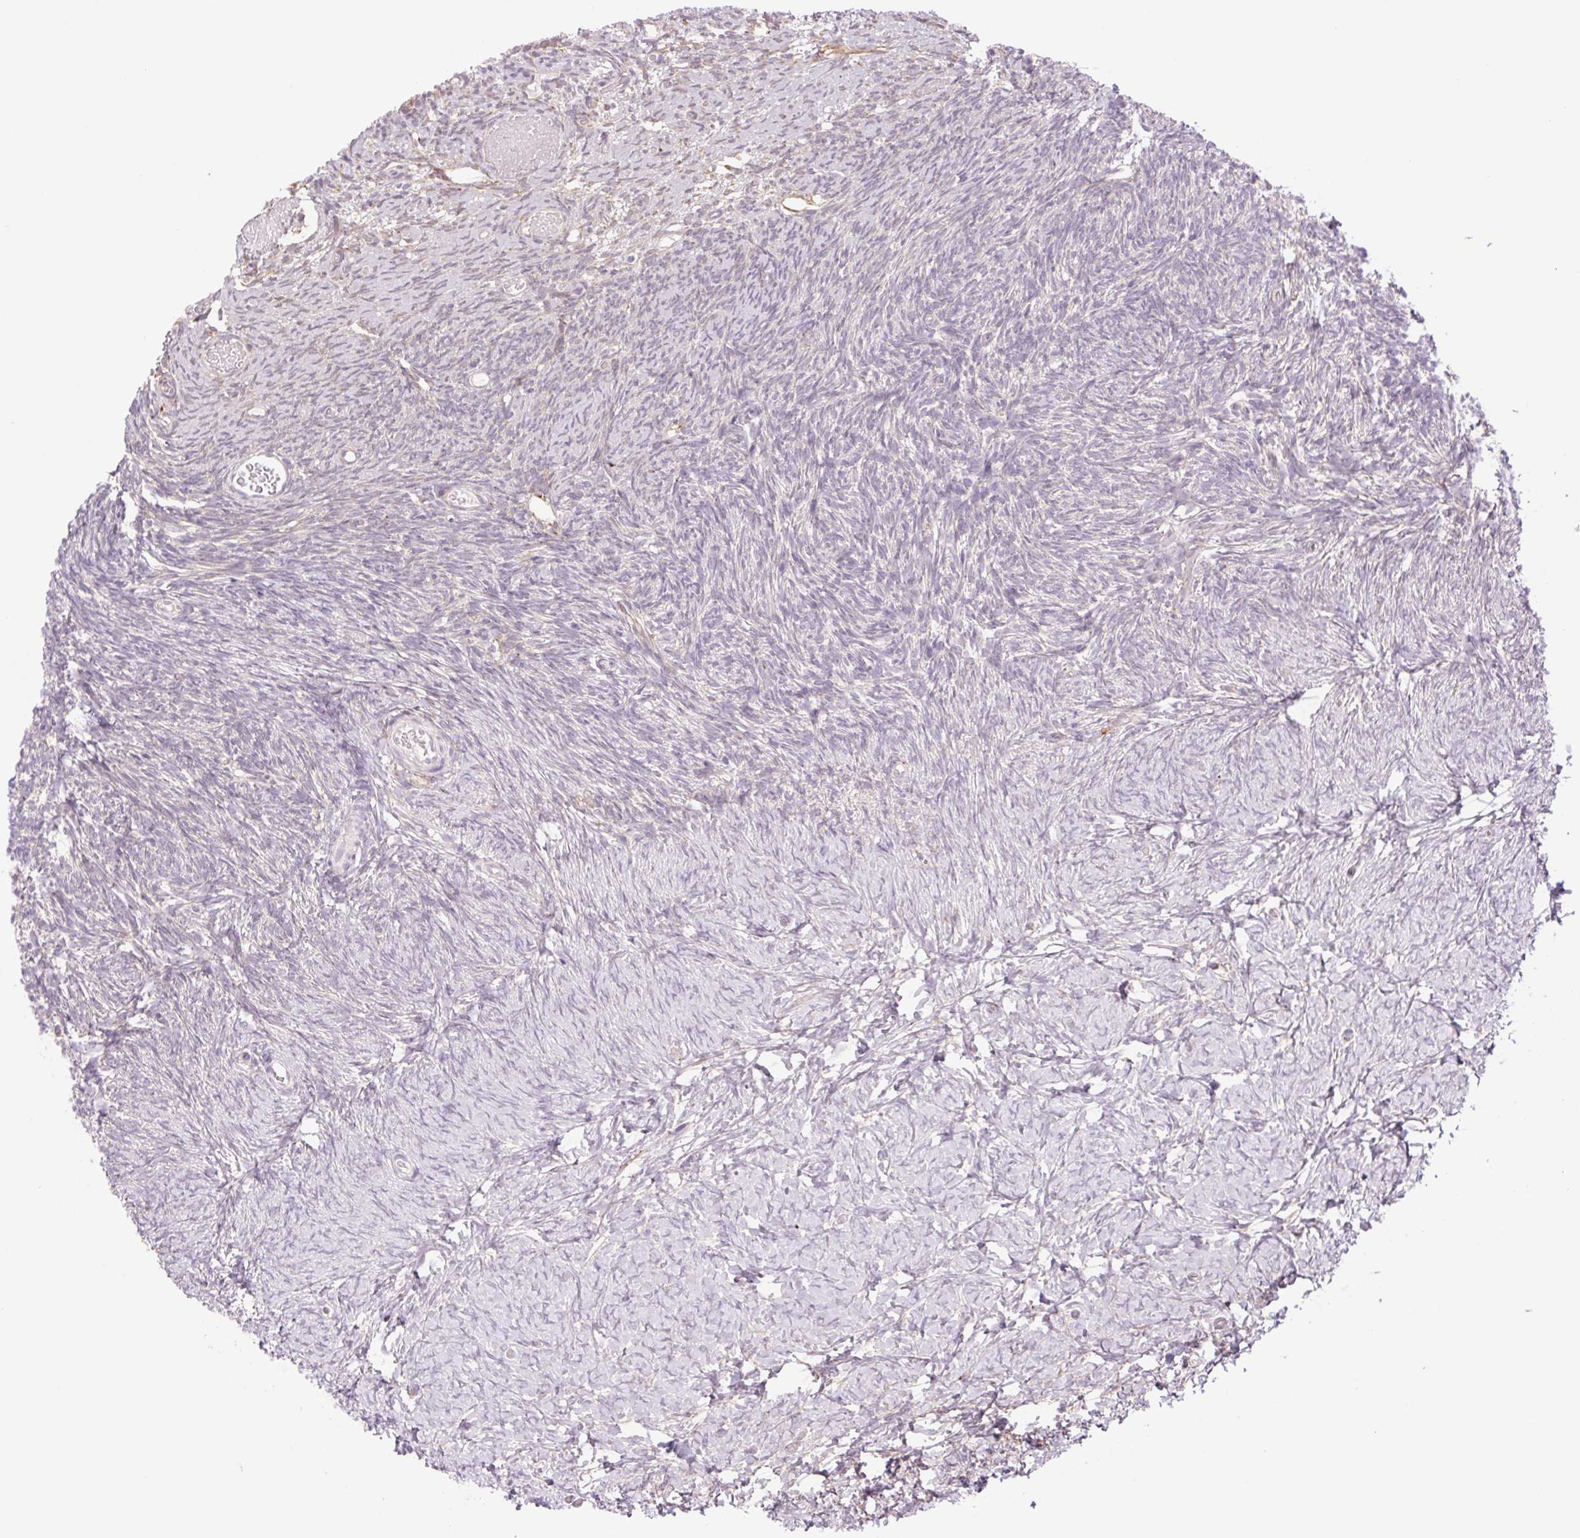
{"staining": {"intensity": "negative", "quantity": "none", "location": "none"}, "tissue": "ovary", "cell_type": "Follicle cells", "image_type": "normal", "snomed": [{"axis": "morphology", "description": "Normal tissue, NOS"}, {"axis": "topography", "description": "Ovary"}], "caption": "Immunohistochemistry of normal human ovary exhibits no expression in follicle cells.", "gene": "COL5A1", "patient": {"sex": "female", "age": 39}}